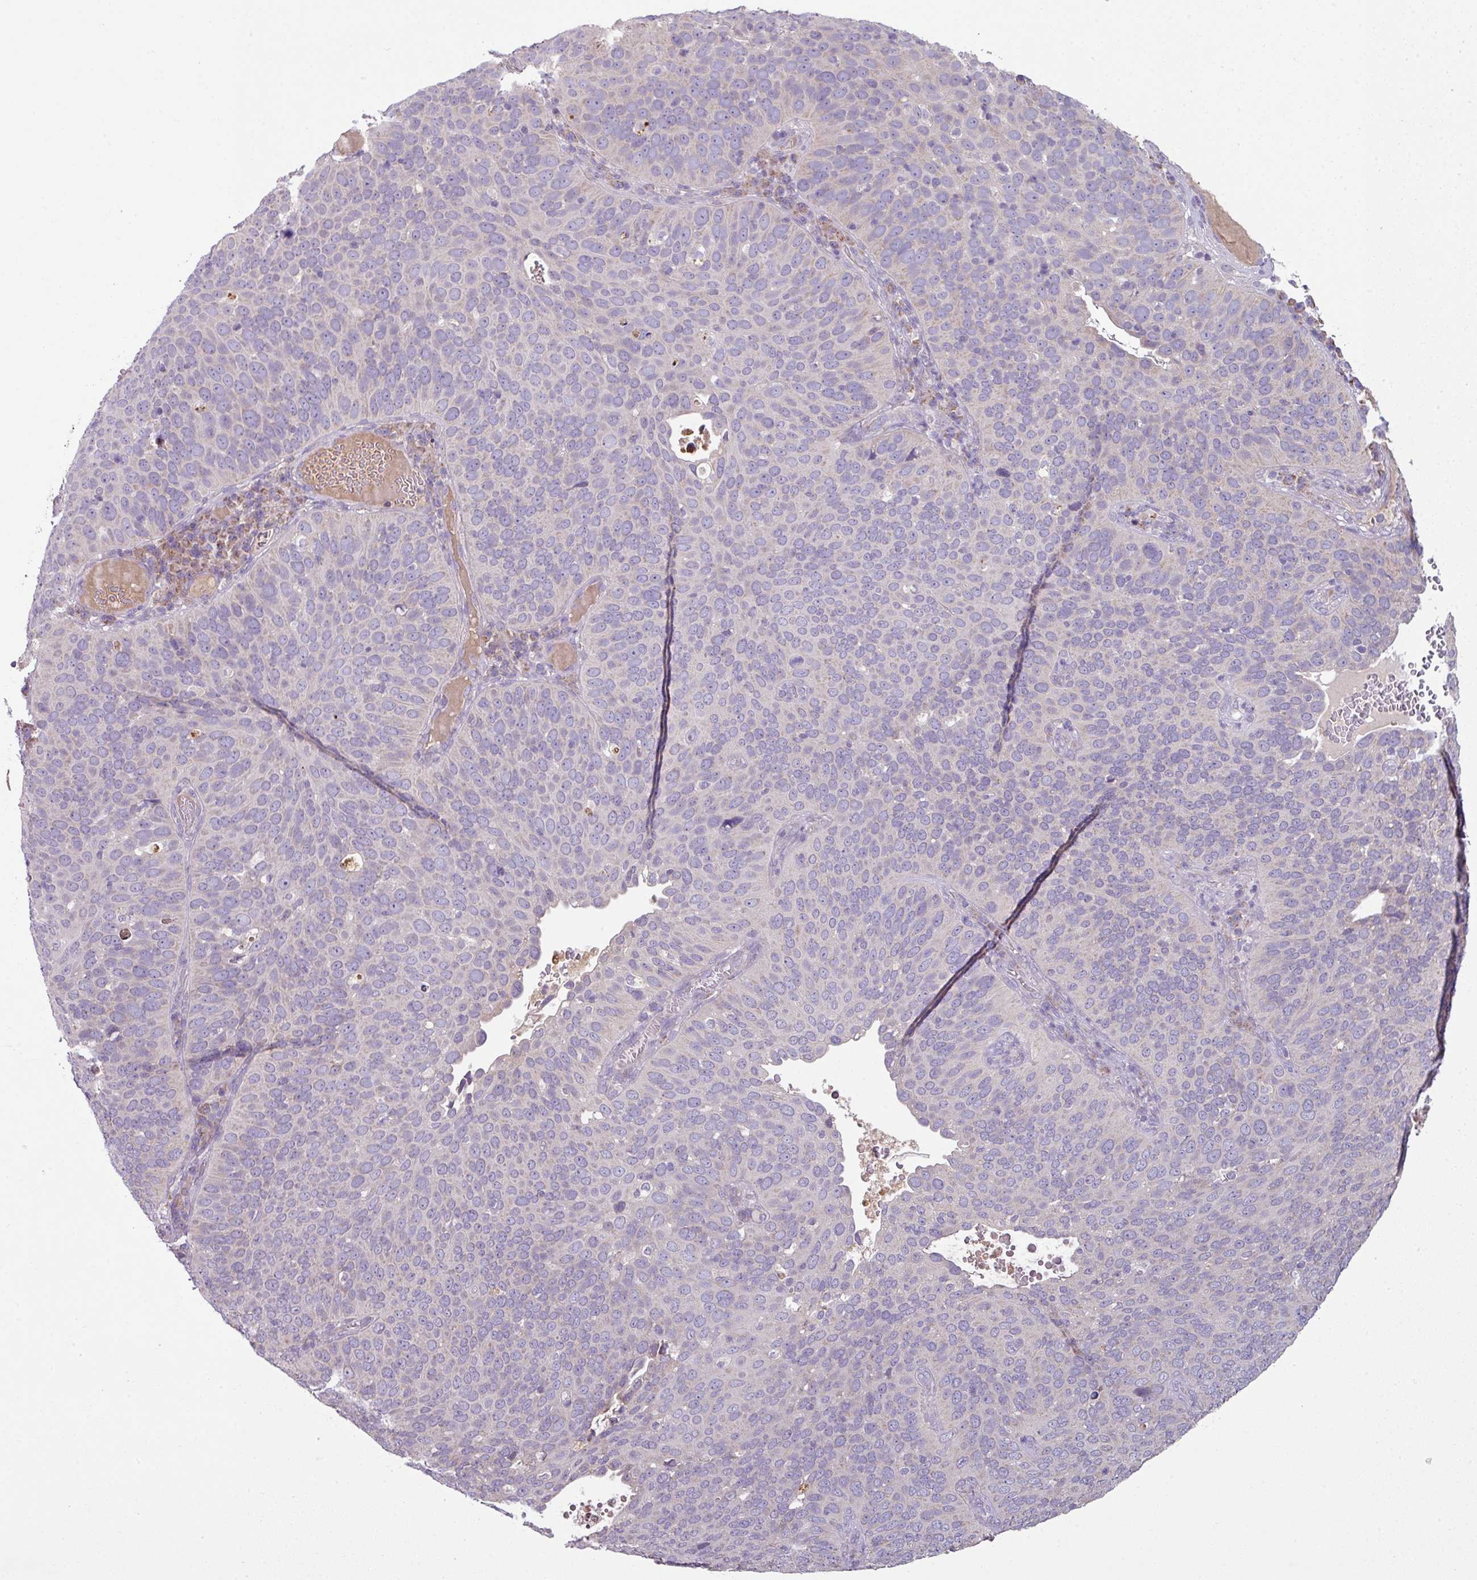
{"staining": {"intensity": "negative", "quantity": "none", "location": "none"}, "tissue": "cervical cancer", "cell_type": "Tumor cells", "image_type": "cancer", "snomed": [{"axis": "morphology", "description": "Squamous cell carcinoma, NOS"}, {"axis": "topography", "description": "Cervix"}], "caption": "Tumor cells show no significant expression in cervical squamous cell carcinoma.", "gene": "LRRC9", "patient": {"sex": "female", "age": 36}}